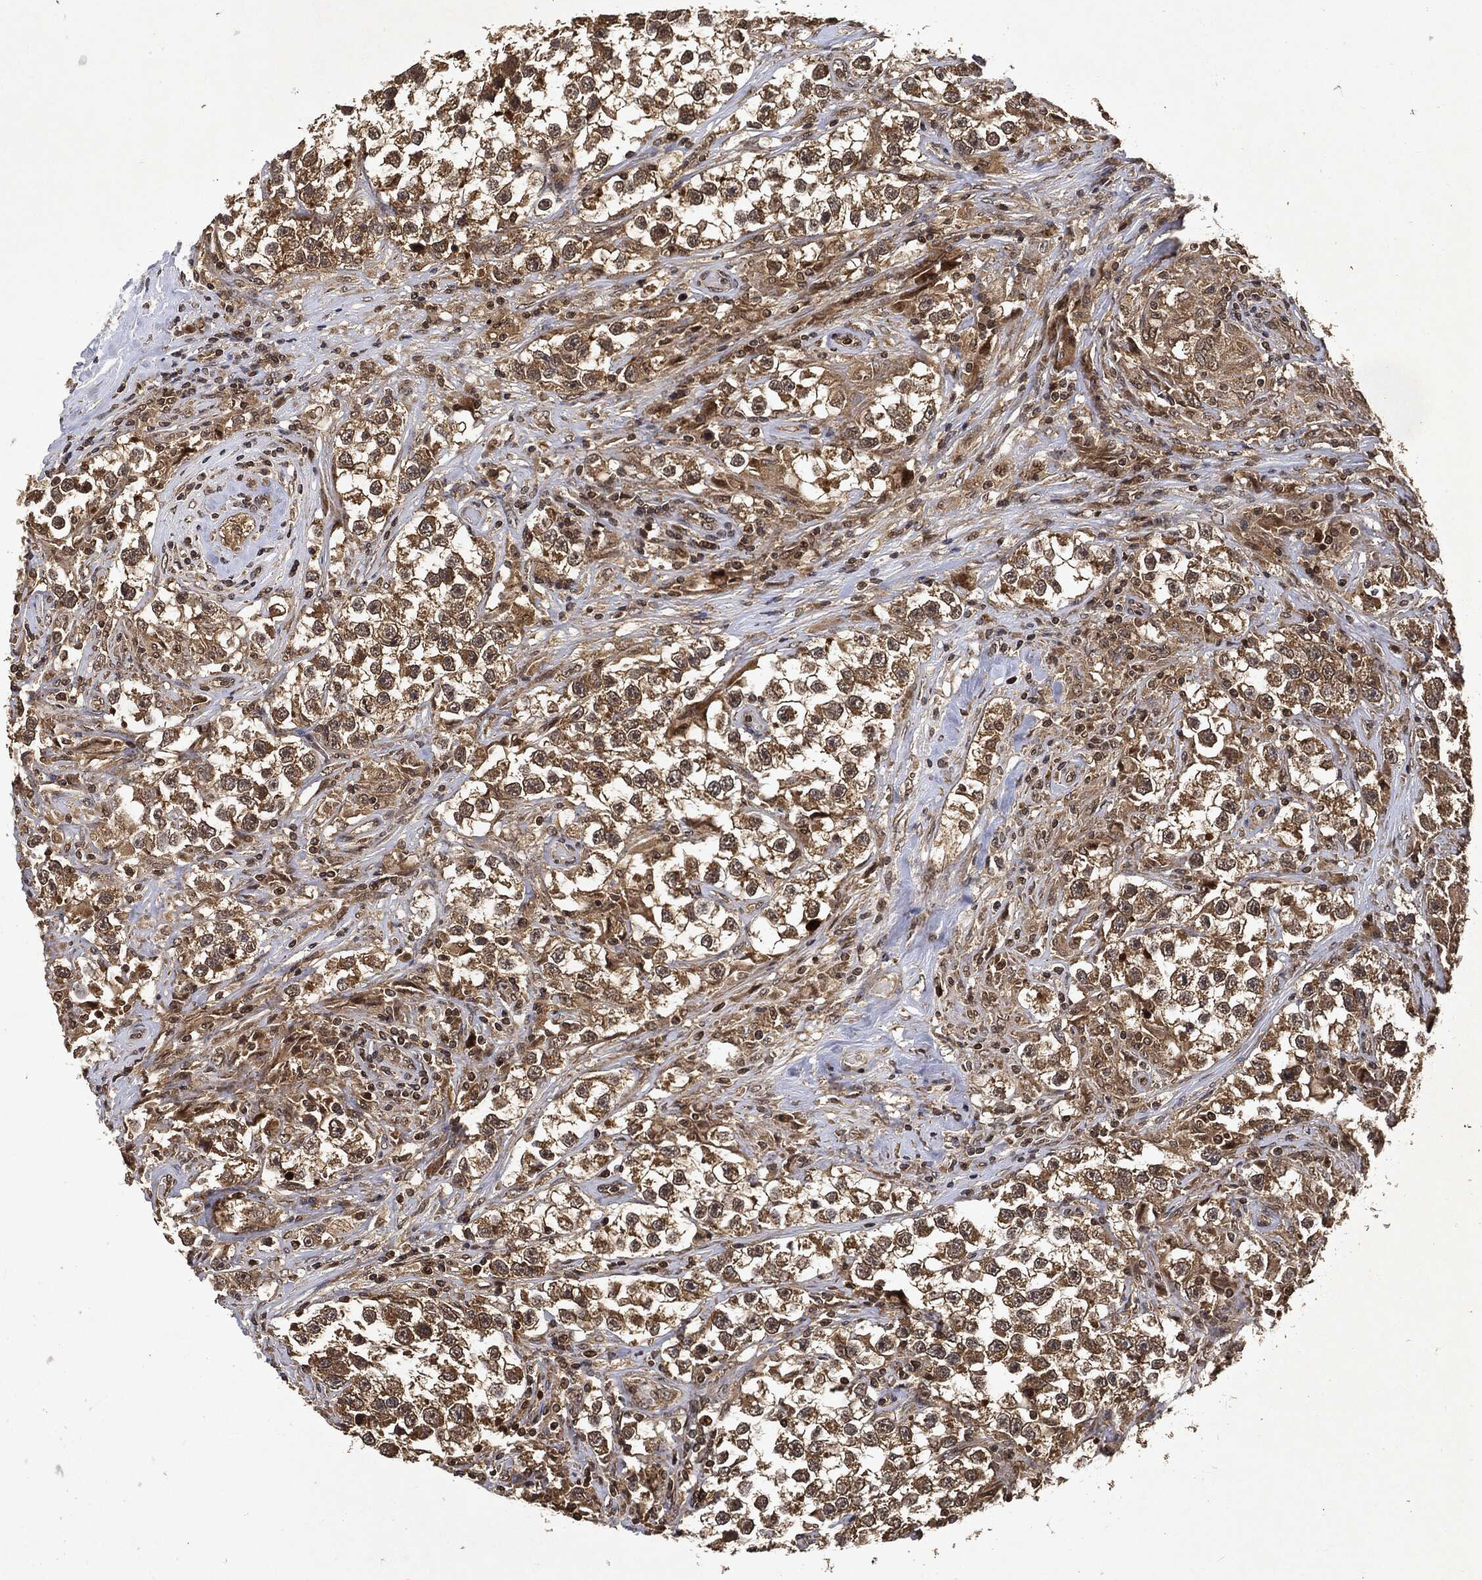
{"staining": {"intensity": "moderate", "quantity": ">75%", "location": "cytoplasmic/membranous"}, "tissue": "testis cancer", "cell_type": "Tumor cells", "image_type": "cancer", "snomed": [{"axis": "morphology", "description": "Seminoma, NOS"}, {"axis": "topography", "description": "Testis"}], "caption": "Immunohistochemistry (IHC) of human testis cancer (seminoma) demonstrates medium levels of moderate cytoplasmic/membranous positivity in approximately >75% of tumor cells.", "gene": "ZNF226", "patient": {"sex": "male", "age": 46}}